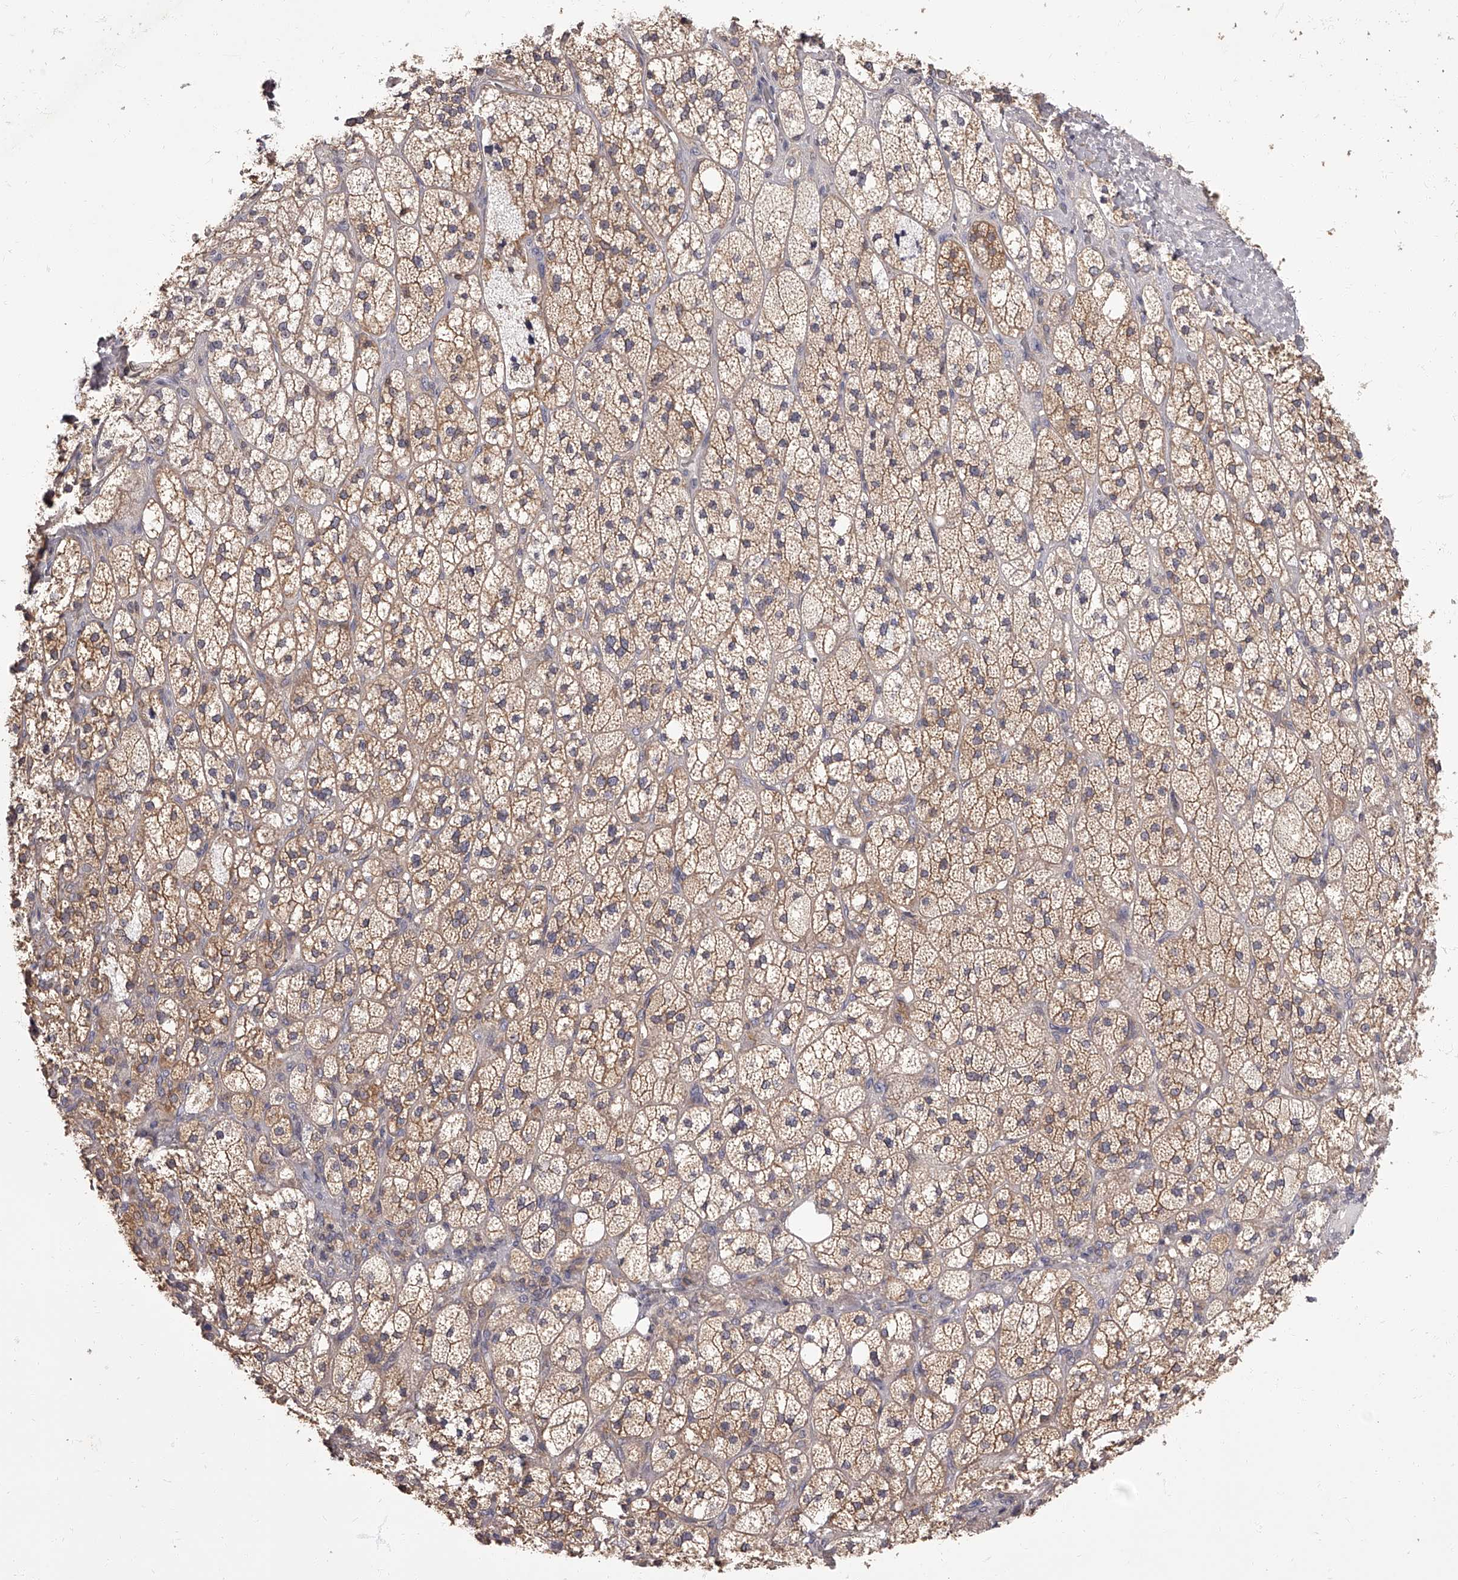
{"staining": {"intensity": "moderate", "quantity": ">75%", "location": "cytoplasmic/membranous"}, "tissue": "adrenal gland", "cell_type": "Glandular cells", "image_type": "normal", "snomed": [{"axis": "morphology", "description": "Normal tissue, NOS"}, {"axis": "topography", "description": "Adrenal gland"}], "caption": "Immunohistochemistry (IHC) image of unremarkable adrenal gland: adrenal gland stained using immunohistochemistry (IHC) exhibits medium levels of moderate protein expression localized specifically in the cytoplasmic/membranous of glandular cells, appearing as a cytoplasmic/membranous brown color.", "gene": "APEH", "patient": {"sex": "male", "age": 61}}